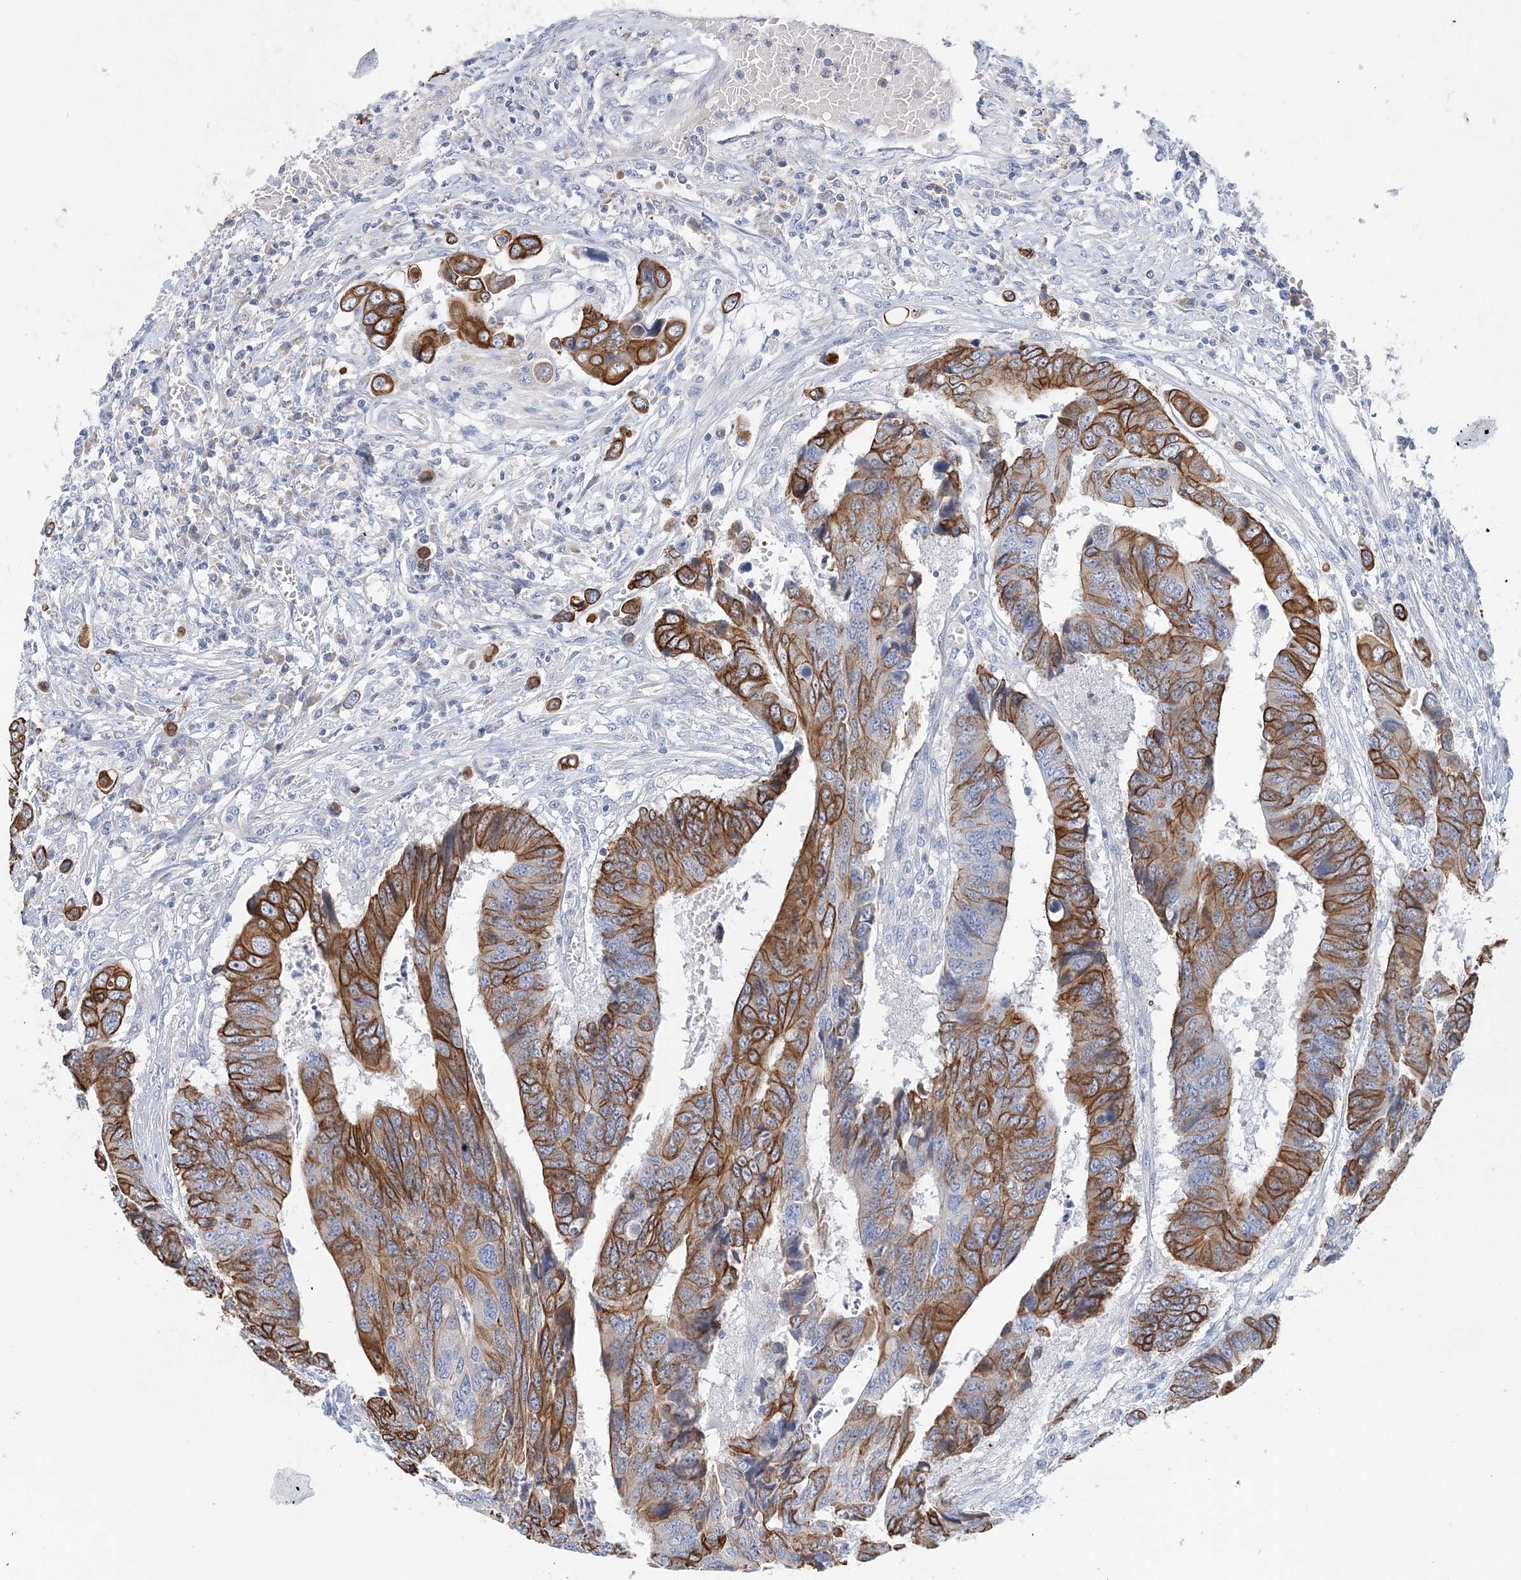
{"staining": {"intensity": "moderate", "quantity": ">75%", "location": "cytoplasmic/membranous"}, "tissue": "colorectal cancer", "cell_type": "Tumor cells", "image_type": "cancer", "snomed": [{"axis": "morphology", "description": "Adenocarcinoma, NOS"}, {"axis": "topography", "description": "Rectum"}], "caption": "Protein staining of colorectal adenocarcinoma tissue reveals moderate cytoplasmic/membranous expression in about >75% of tumor cells.", "gene": "LRRIQ4", "patient": {"sex": "male", "age": 84}}